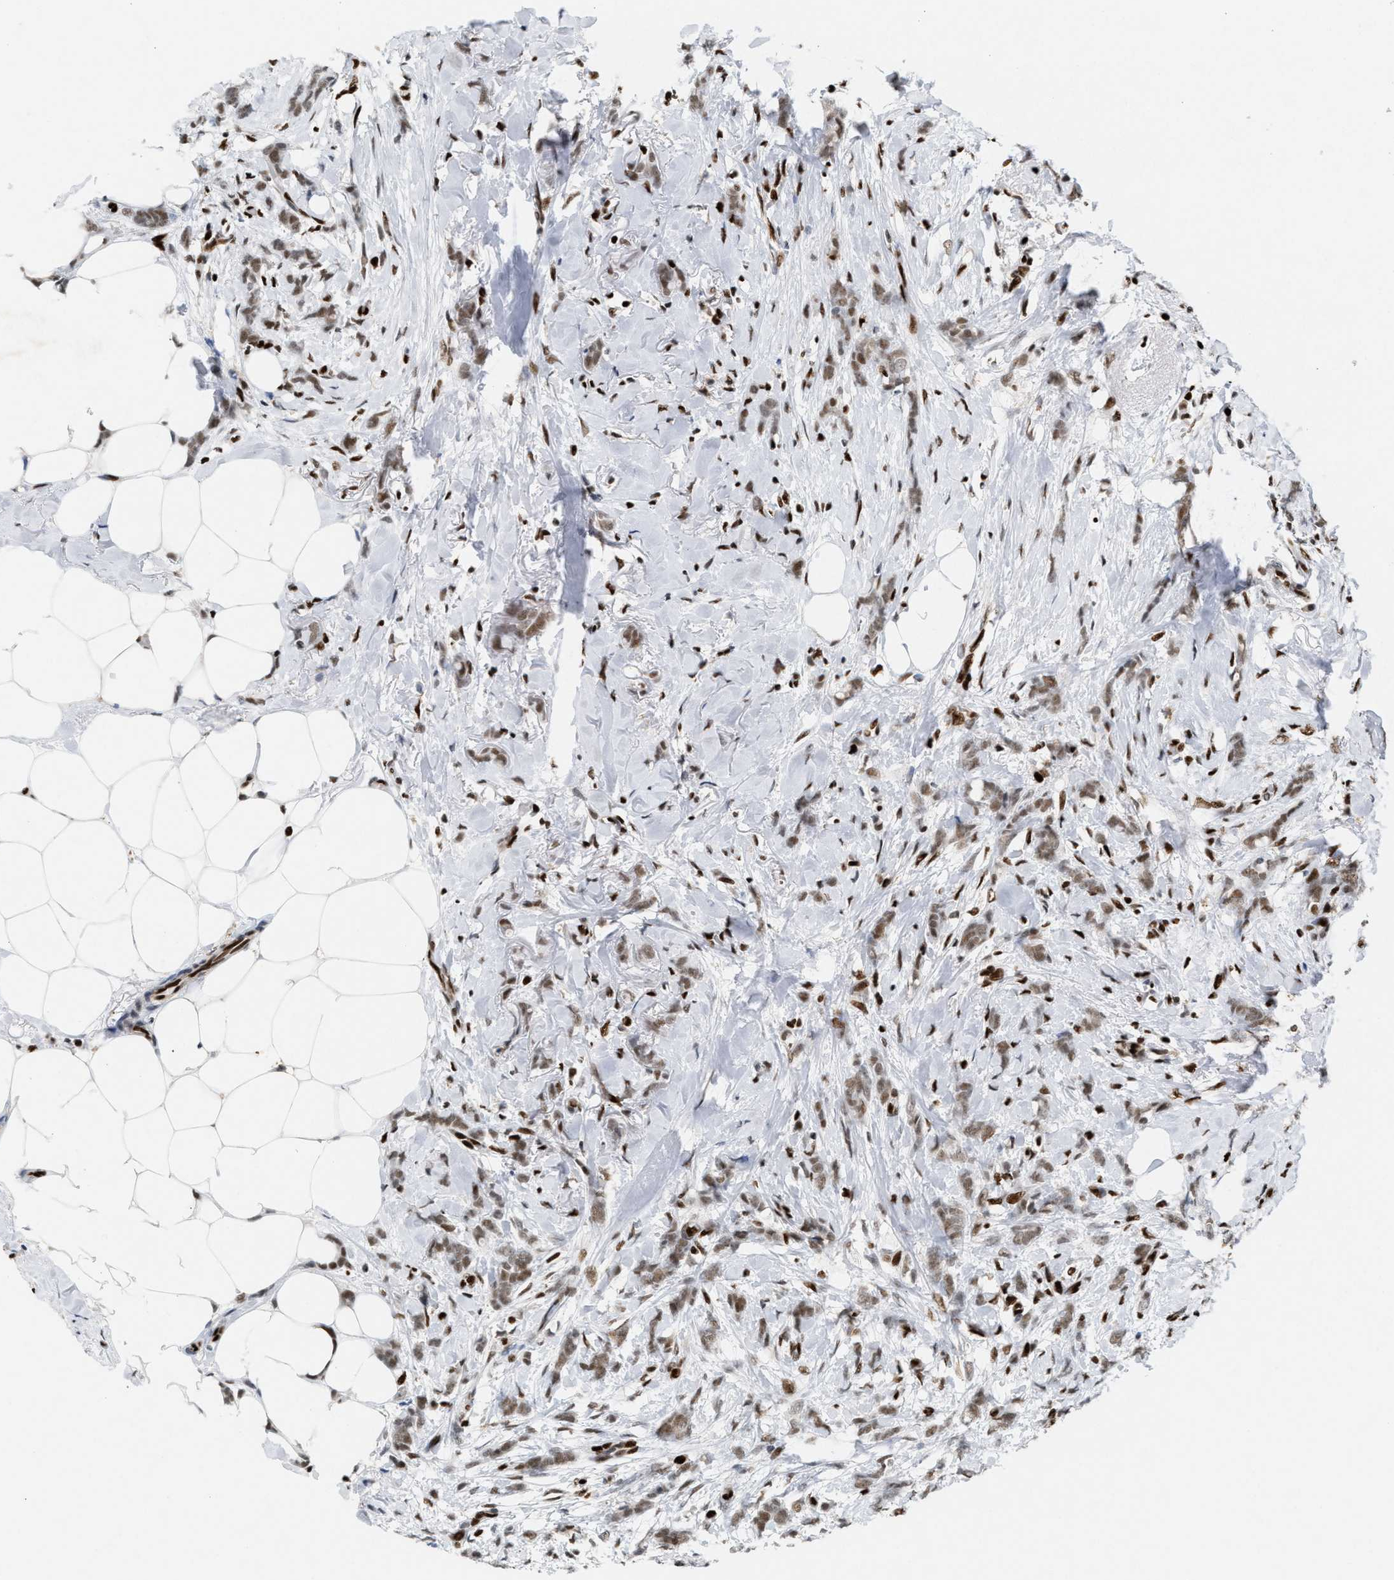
{"staining": {"intensity": "weak", "quantity": ">75%", "location": "nuclear"}, "tissue": "breast cancer", "cell_type": "Tumor cells", "image_type": "cancer", "snomed": [{"axis": "morphology", "description": "Lobular carcinoma, in situ"}, {"axis": "morphology", "description": "Lobular carcinoma"}, {"axis": "topography", "description": "Breast"}], "caption": "Breast cancer (lobular carcinoma in situ) stained with a brown dye shows weak nuclear positive positivity in approximately >75% of tumor cells.", "gene": "RNASEK-C17orf49", "patient": {"sex": "female", "age": 41}}